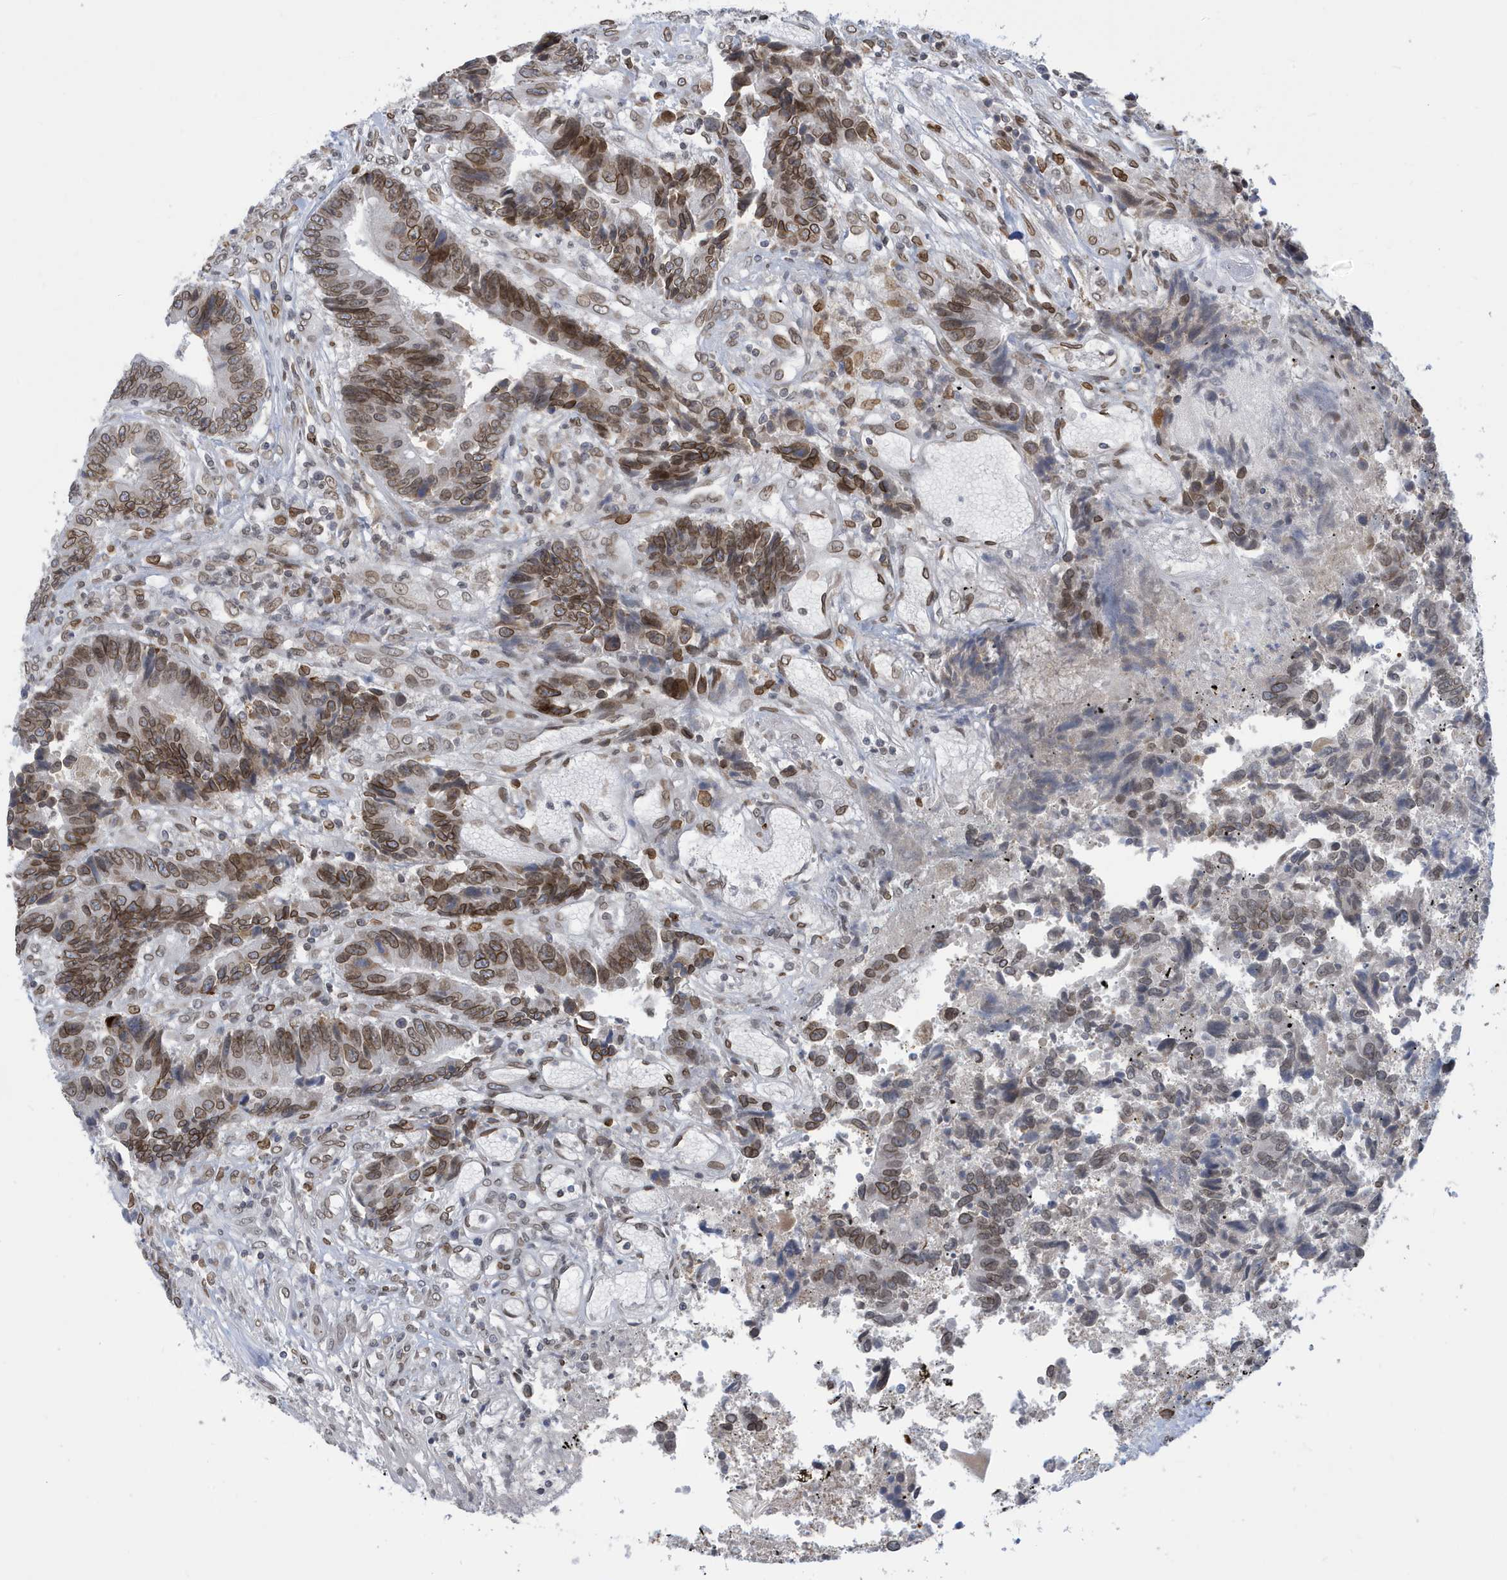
{"staining": {"intensity": "moderate", "quantity": ">75%", "location": "cytoplasmic/membranous,nuclear"}, "tissue": "colorectal cancer", "cell_type": "Tumor cells", "image_type": "cancer", "snomed": [{"axis": "morphology", "description": "Adenocarcinoma, NOS"}, {"axis": "topography", "description": "Rectum"}], "caption": "Colorectal cancer (adenocarcinoma) stained with DAB immunohistochemistry (IHC) displays medium levels of moderate cytoplasmic/membranous and nuclear positivity in about >75% of tumor cells. Immunohistochemistry (ihc) stains the protein of interest in brown and the nuclei are stained blue.", "gene": "PCYT1A", "patient": {"sex": "male", "age": 84}}